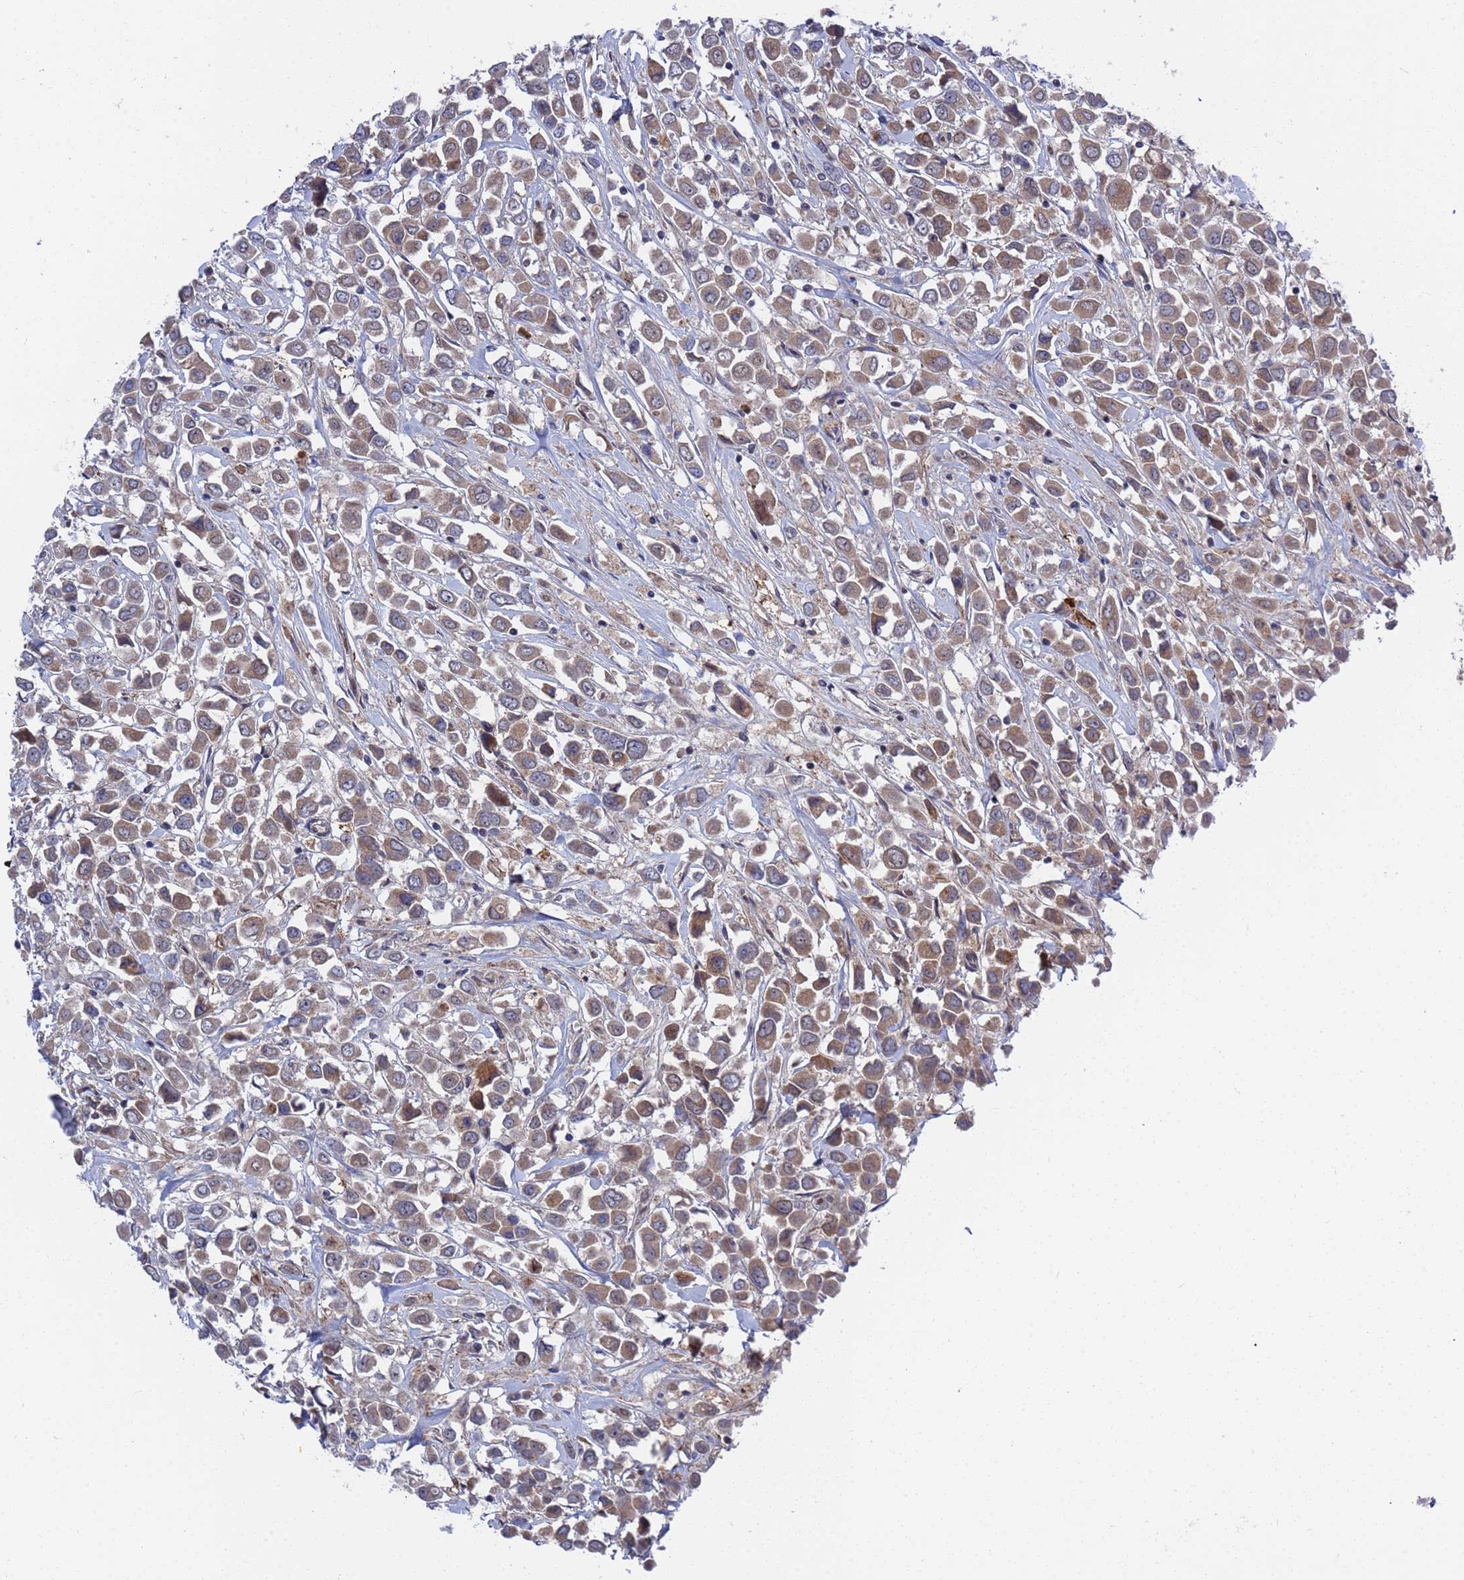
{"staining": {"intensity": "weak", "quantity": ">75%", "location": "cytoplasmic/membranous"}, "tissue": "breast cancer", "cell_type": "Tumor cells", "image_type": "cancer", "snomed": [{"axis": "morphology", "description": "Duct carcinoma"}, {"axis": "topography", "description": "Breast"}], "caption": "Immunohistochemistry (DAB (3,3'-diaminobenzidine)) staining of human breast infiltrating ductal carcinoma reveals weak cytoplasmic/membranous protein positivity in about >75% of tumor cells.", "gene": "TMBIM6", "patient": {"sex": "female", "age": 61}}